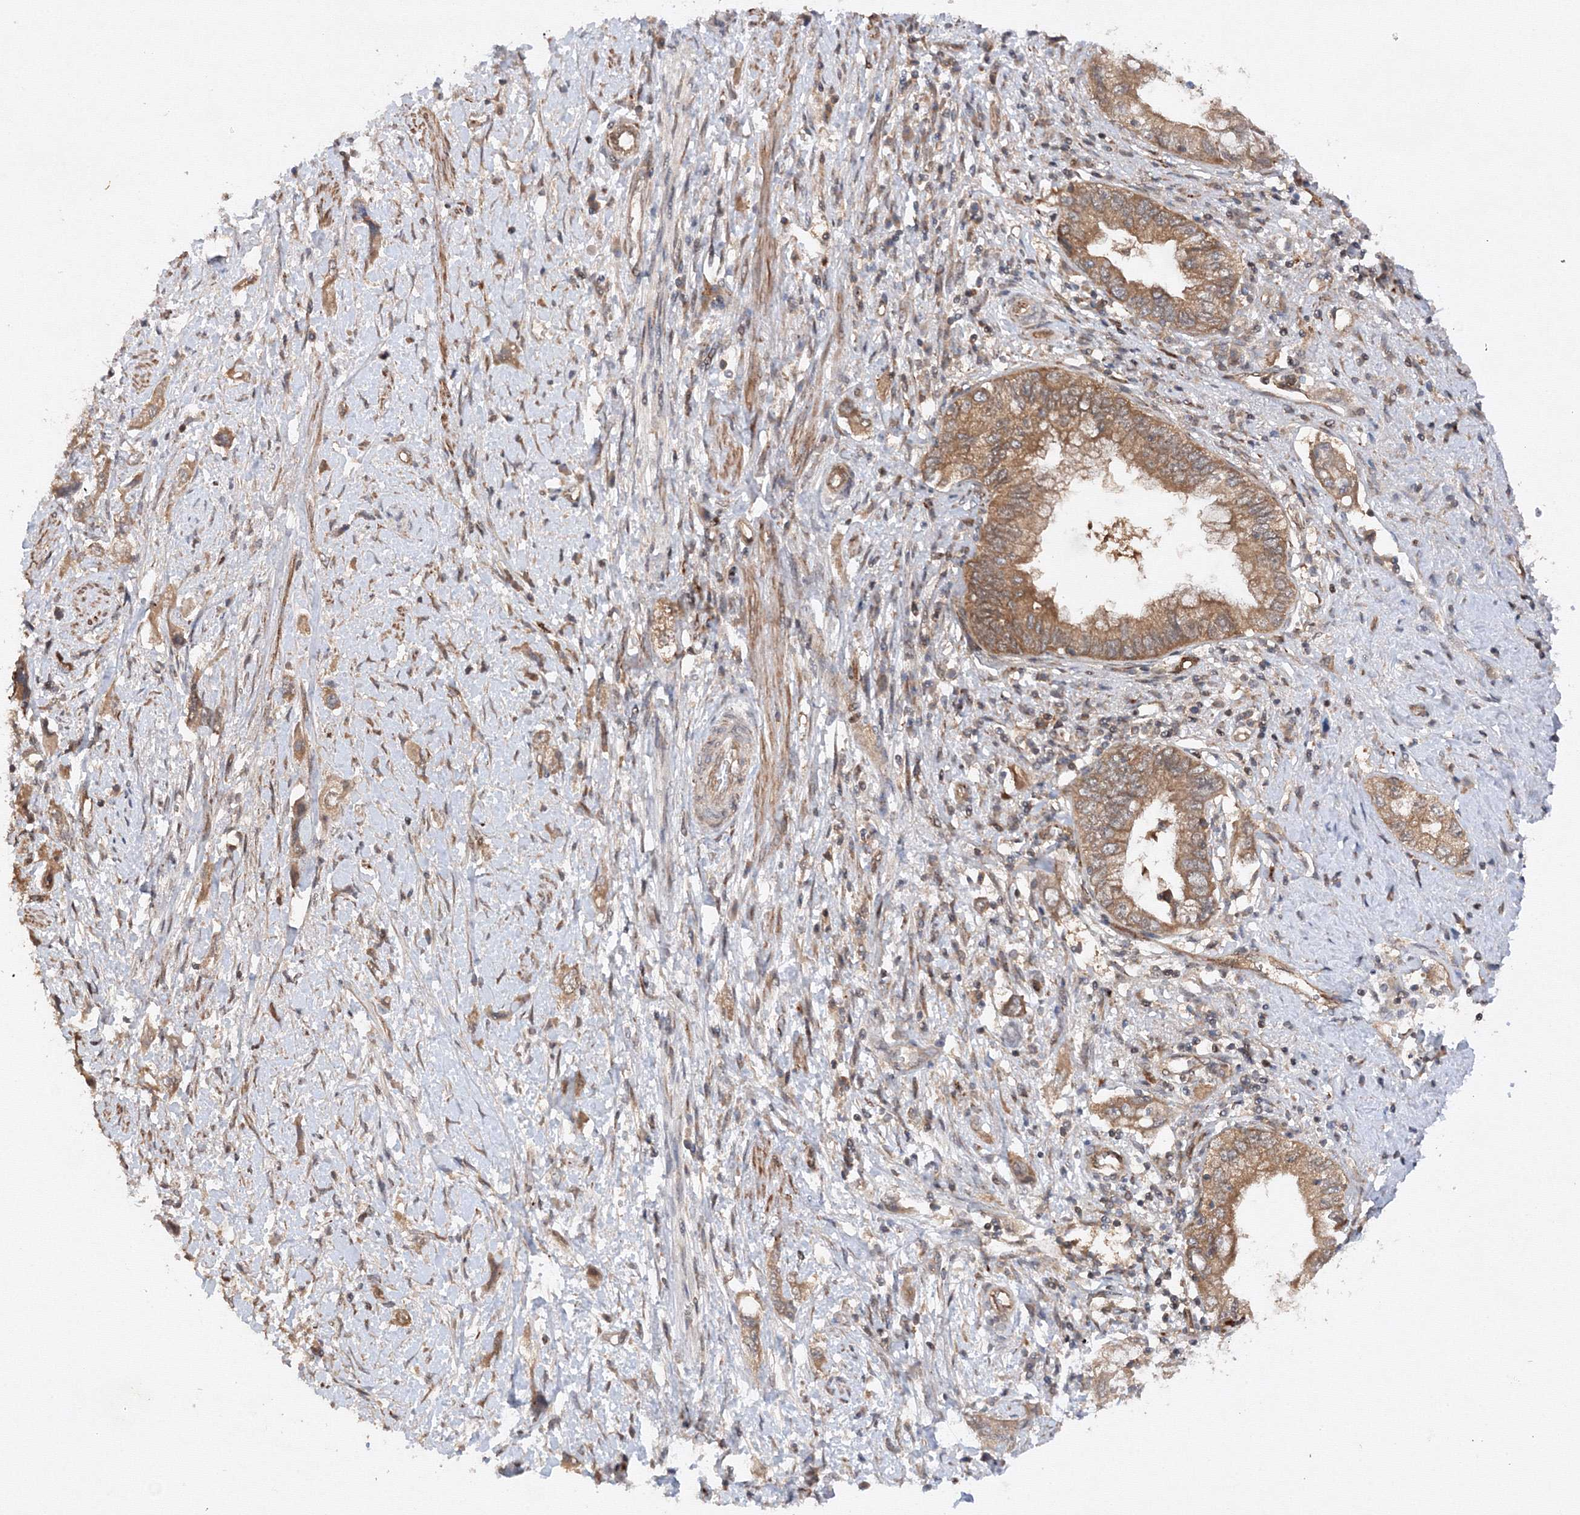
{"staining": {"intensity": "moderate", "quantity": ">75%", "location": "cytoplasmic/membranous"}, "tissue": "pancreatic cancer", "cell_type": "Tumor cells", "image_type": "cancer", "snomed": [{"axis": "morphology", "description": "Adenocarcinoma, NOS"}, {"axis": "topography", "description": "Pancreas"}], "caption": "Protein positivity by immunohistochemistry demonstrates moderate cytoplasmic/membranous staining in approximately >75% of tumor cells in pancreatic cancer. (brown staining indicates protein expression, while blue staining denotes nuclei).", "gene": "DCTD", "patient": {"sex": "female", "age": 73}}